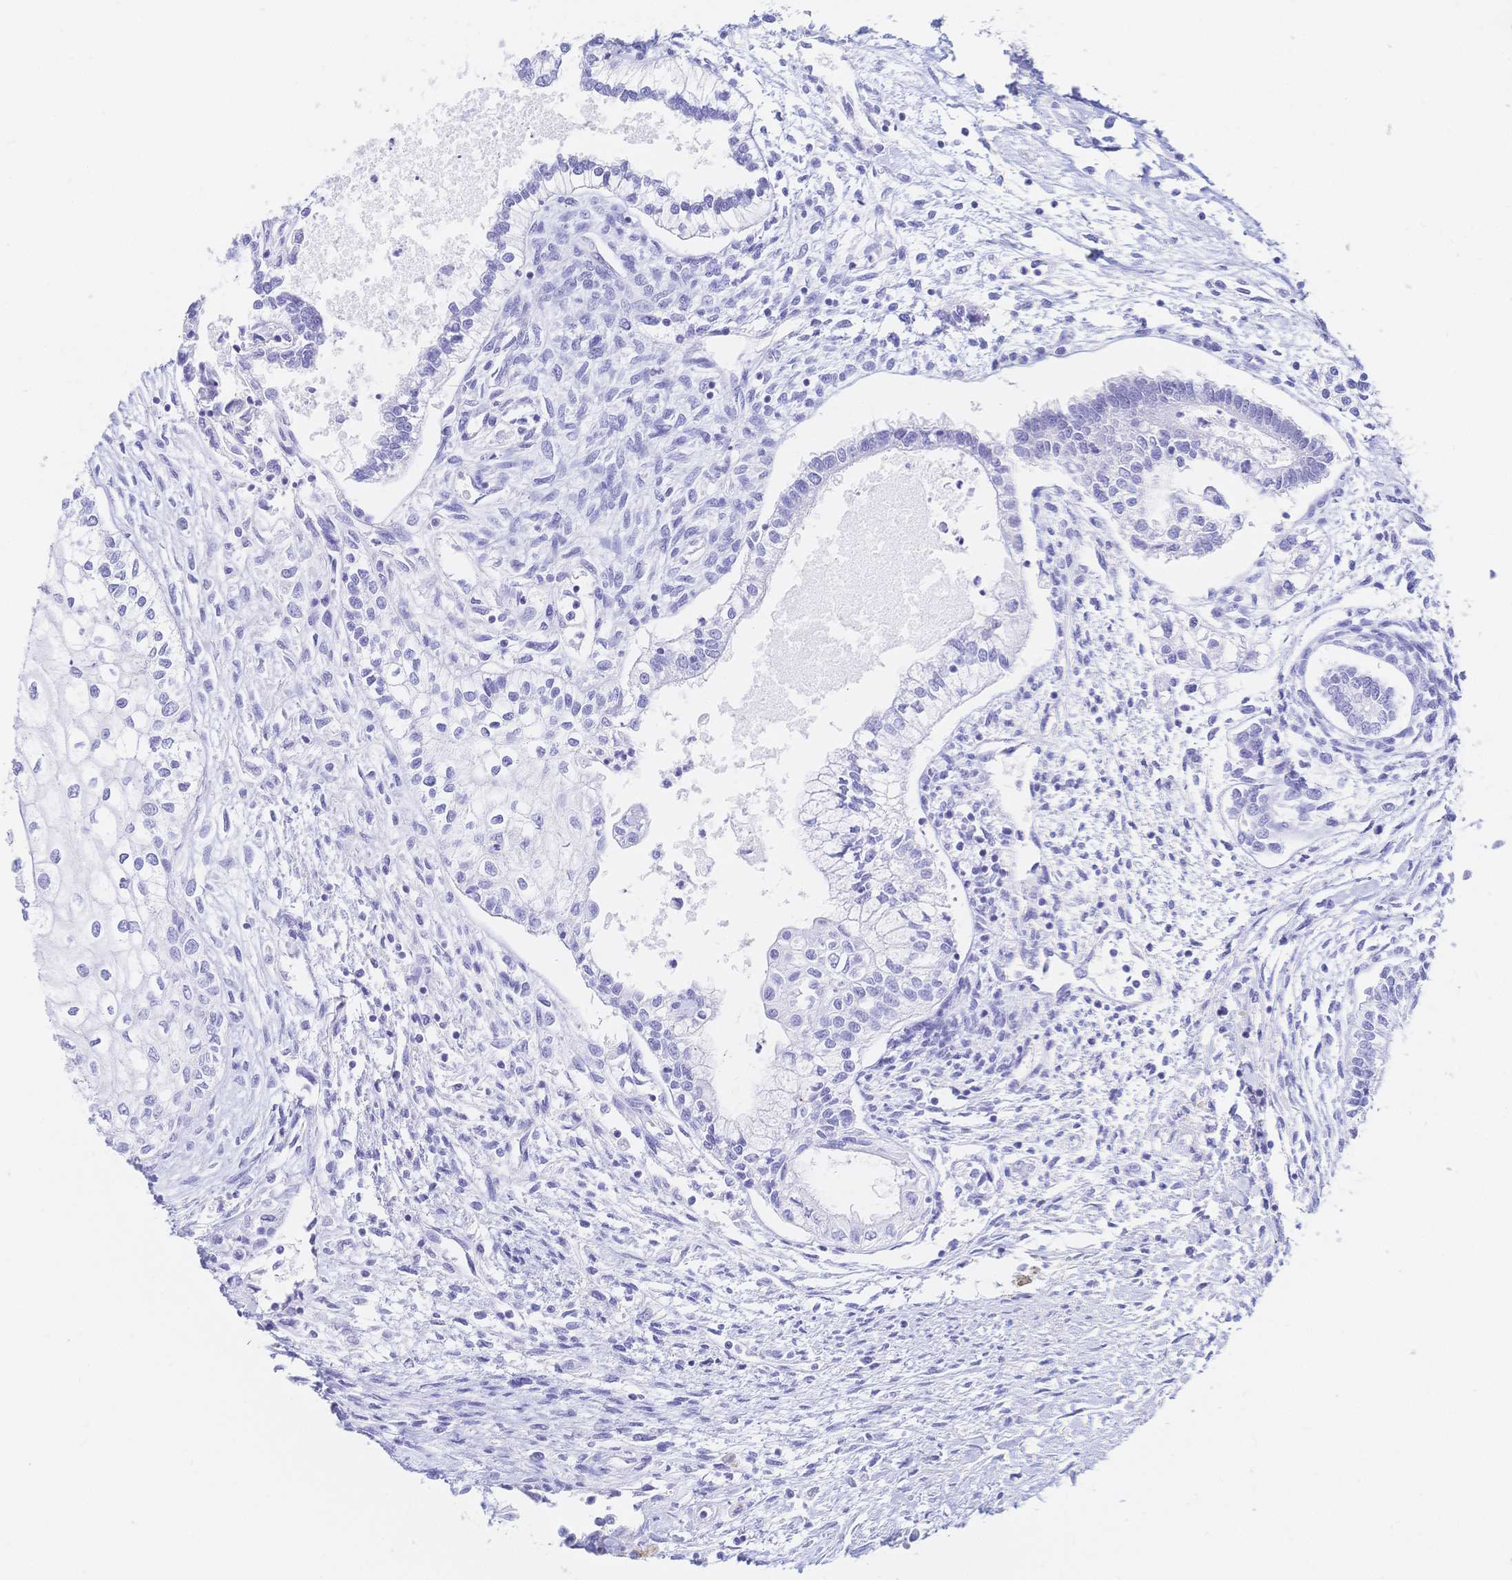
{"staining": {"intensity": "negative", "quantity": "none", "location": "none"}, "tissue": "testis cancer", "cell_type": "Tumor cells", "image_type": "cancer", "snomed": [{"axis": "morphology", "description": "Carcinoma, Embryonal, NOS"}, {"axis": "topography", "description": "Testis"}], "caption": "This photomicrograph is of testis cancer stained with immunohistochemistry to label a protein in brown with the nuclei are counter-stained blue. There is no positivity in tumor cells. (Stains: DAB immunohistochemistry with hematoxylin counter stain, Microscopy: brightfield microscopy at high magnification).", "gene": "MEP1B", "patient": {"sex": "male", "age": 37}}